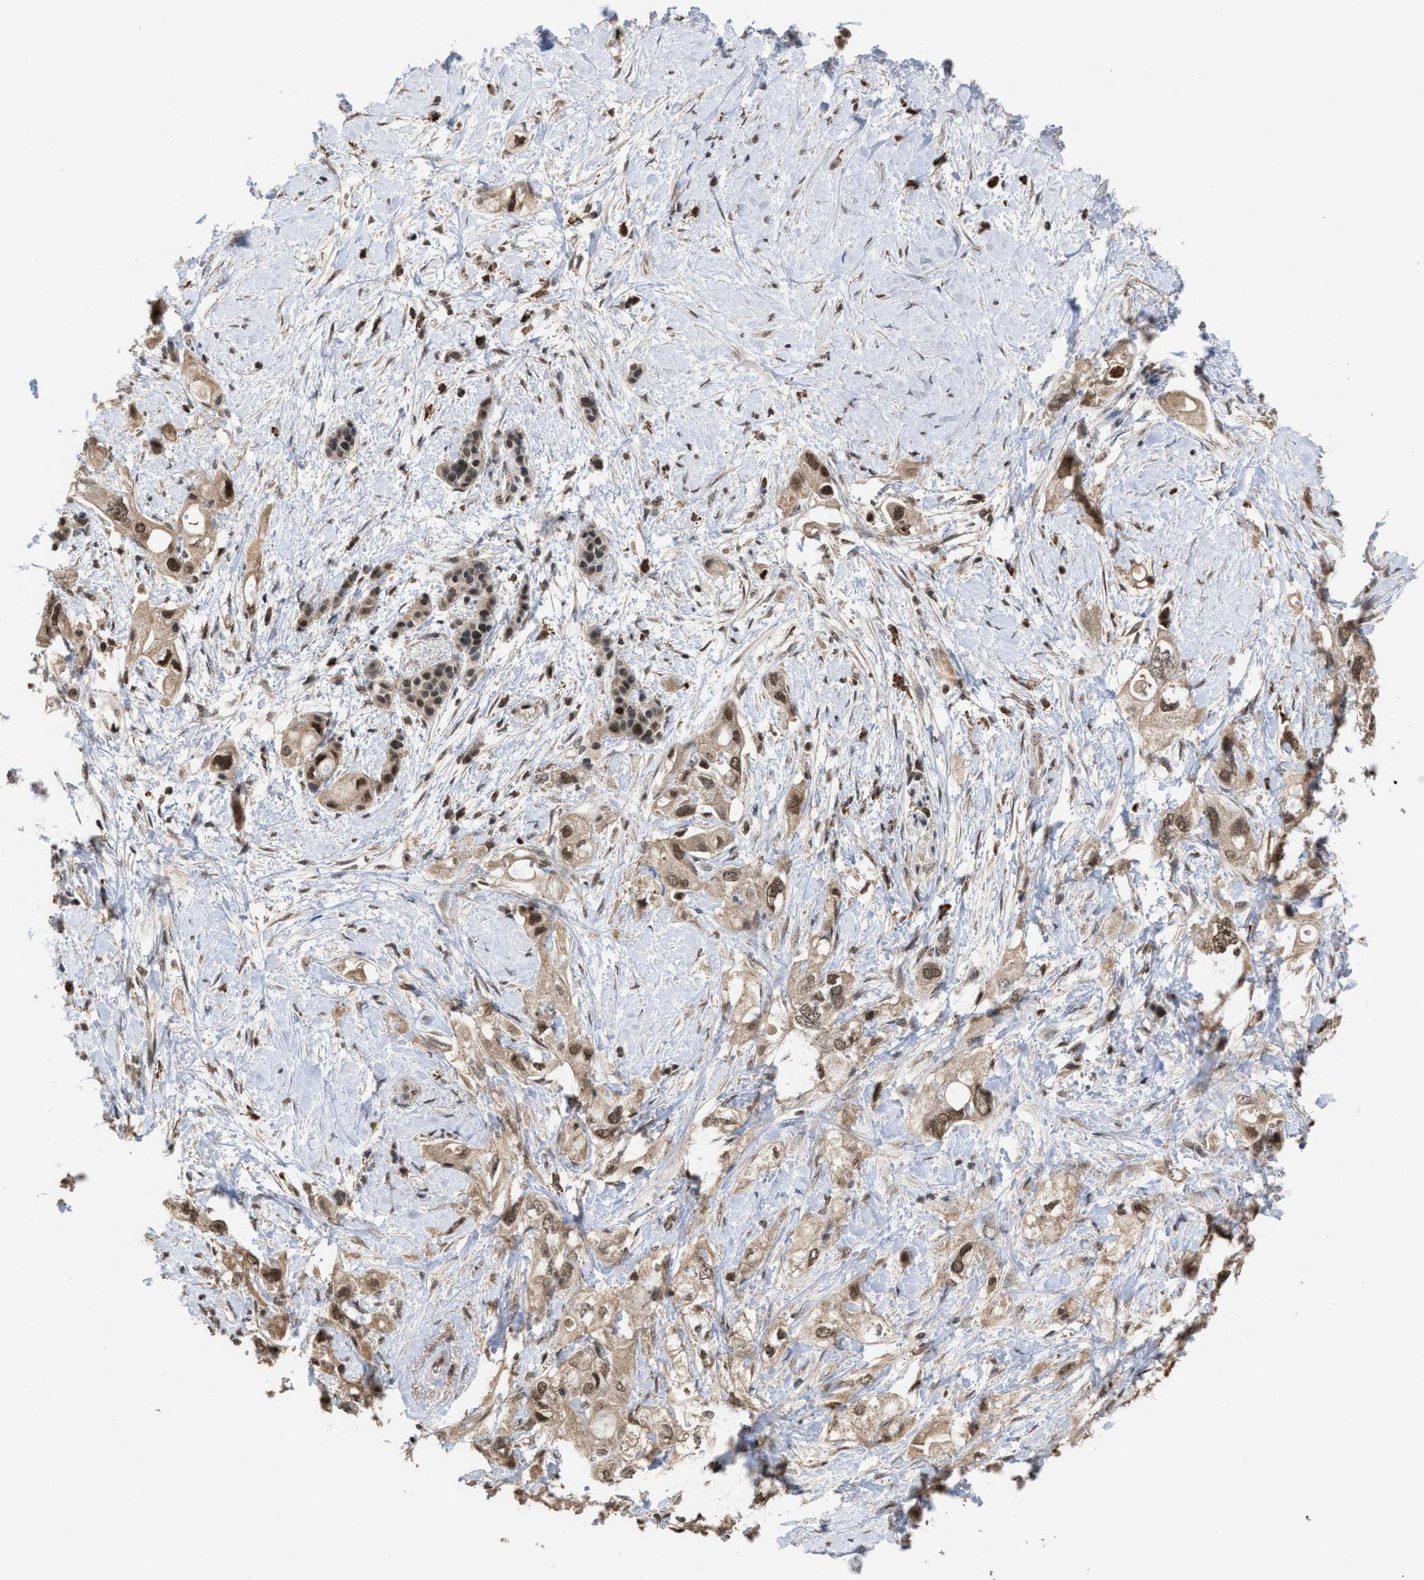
{"staining": {"intensity": "moderate", "quantity": ">75%", "location": "cytoplasmic/membranous,nuclear"}, "tissue": "pancreatic cancer", "cell_type": "Tumor cells", "image_type": "cancer", "snomed": [{"axis": "morphology", "description": "Adenocarcinoma, NOS"}, {"axis": "topography", "description": "Pancreas"}], "caption": "IHC (DAB) staining of human pancreatic cancer displays moderate cytoplasmic/membranous and nuclear protein expression in approximately >75% of tumor cells. (Brightfield microscopy of DAB IHC at high magnification).", "gene": "C9orf78", "patient": {"sex": "female", "age": 56}}